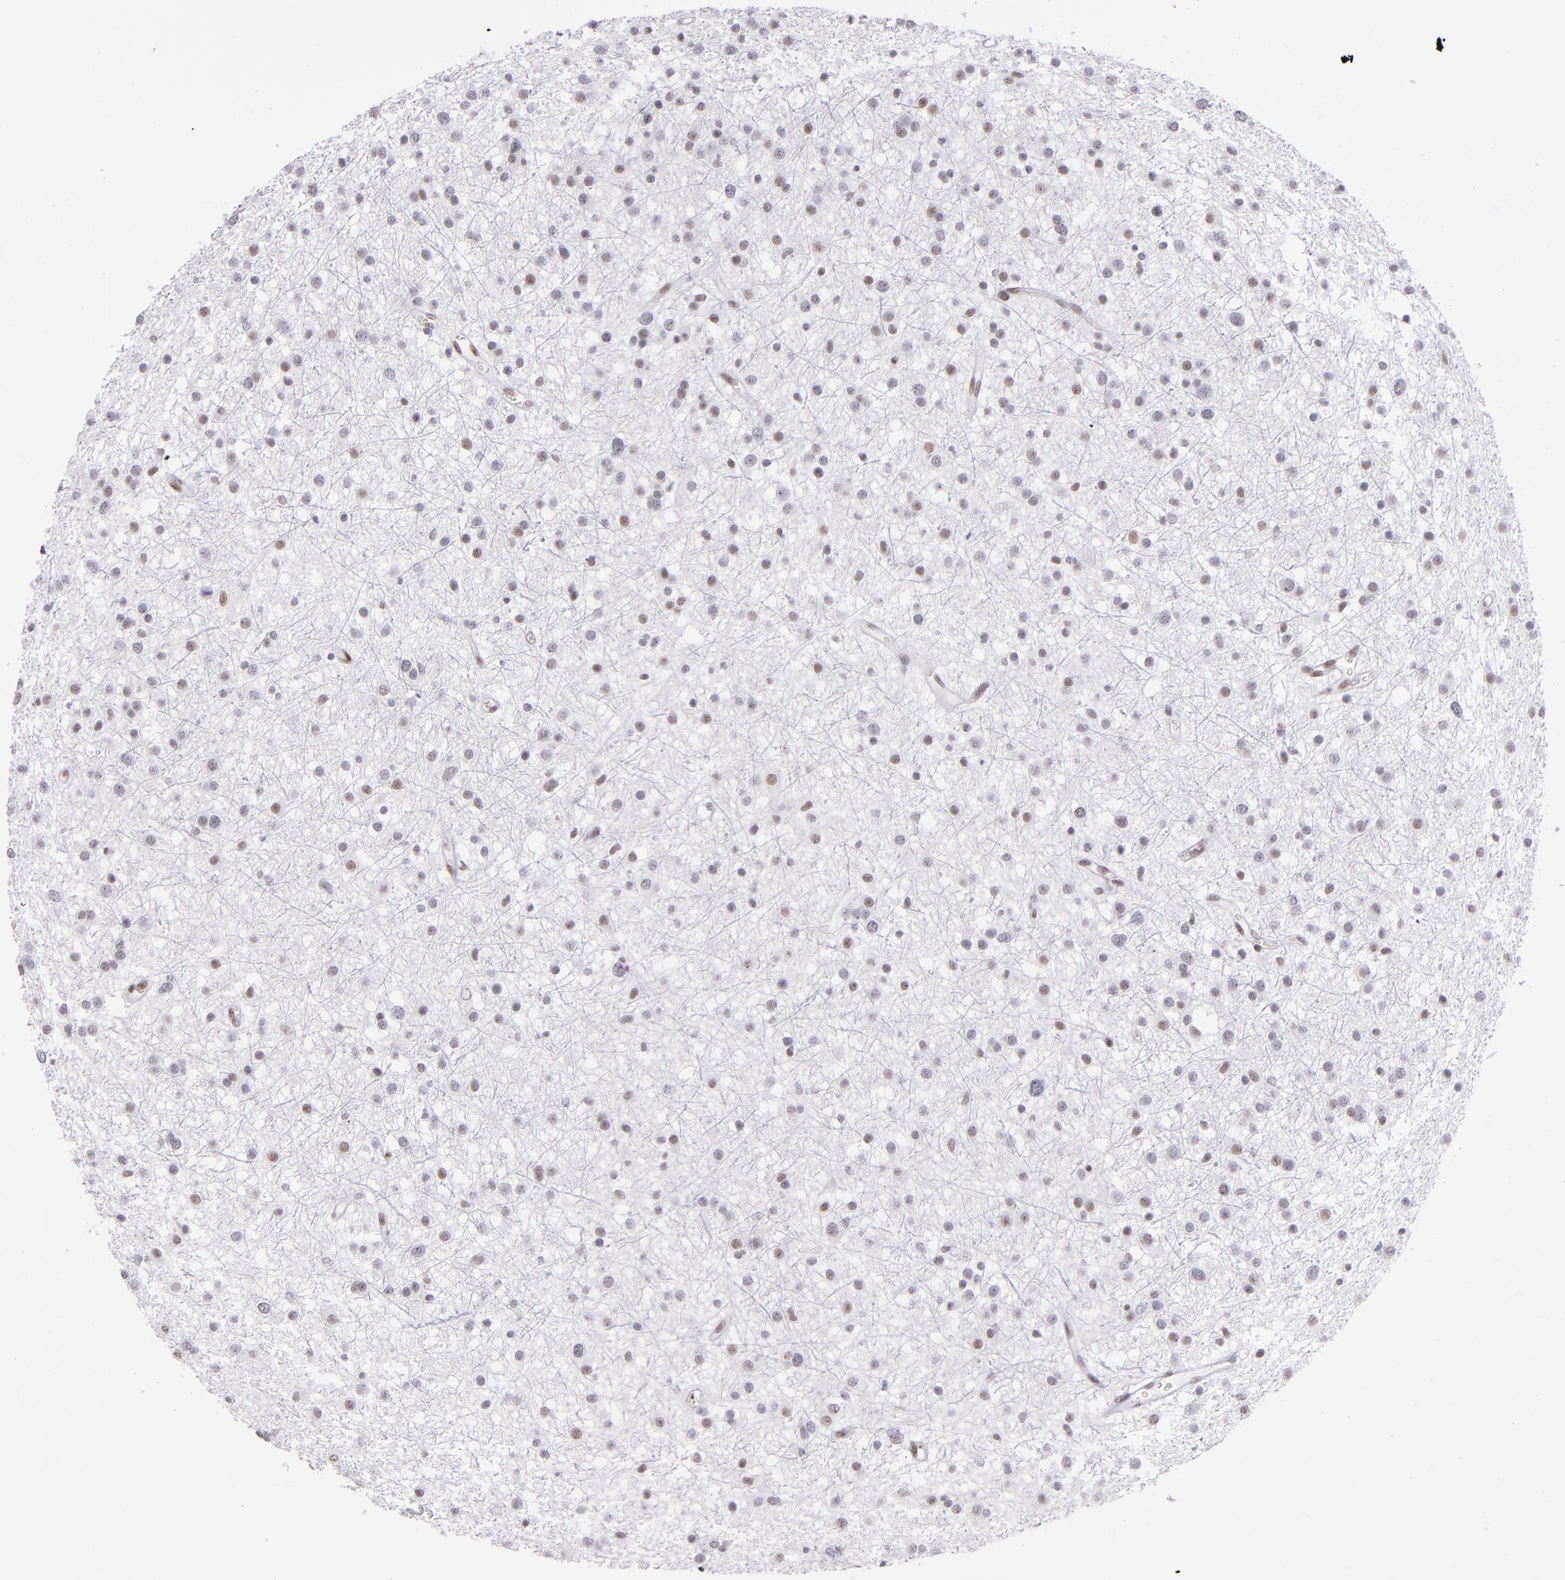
{"staining": {"intensity": "weak", "quantity": "<25%", "location": "nuclear"}, "tissue": "glioma", "cell_type": "Tumor cells", "image_type": "cancer", "snomed": [{"axis": "morphology", "description": "Glioma, malignant, Low grade"}, {"axis": "topography", "description": "Brain"}], "caption": "Immunohistochemistry image of human malignant low-grade glioma stained for a protein (brown), which exhibits no positivity in tumor cells.", "gene": "TOP3A", "patient": {"sex": "female", "age": 36}}